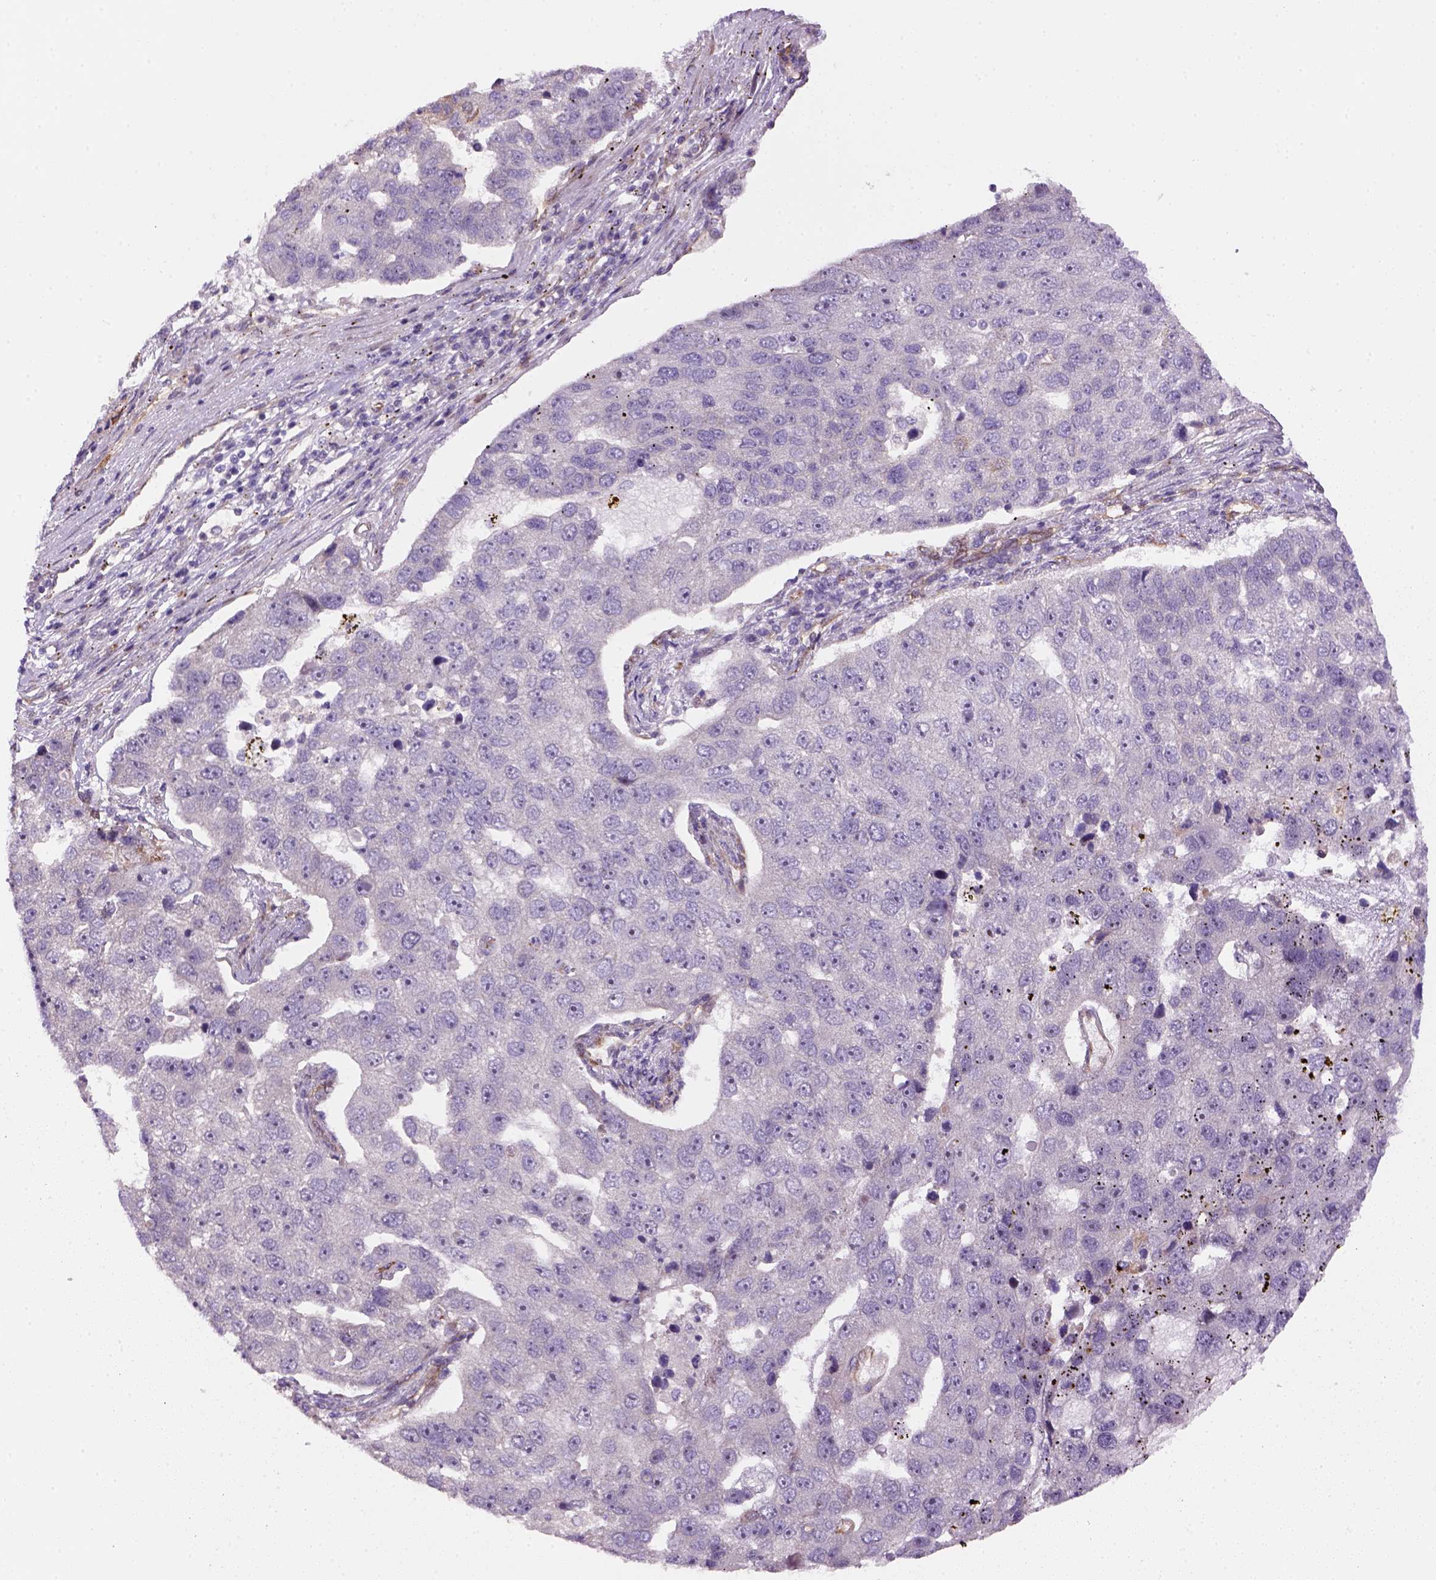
{"staining": {"intensity": "weak", "quantity": ">75%", "location": "cytoplasmic/membranous"}, "tissue": "pancreatic cancer", "cell_type": "Tumor cells", "image_type": "cancer", "snomed": [{"axis": "morphology", "description": "Adenocarcinoma, NOS"}, {"axis": "topography", "description": "Pancreas"}], "caption": "Immunohistochemical staining of human pancreatic adenocarcinoma demonstrates low levels of weak cytoplasmic/membranous staining in approximately >75% of tumor cells.", "gene": "VSTM5", "patient": {"sex": "female", "age": 61}}